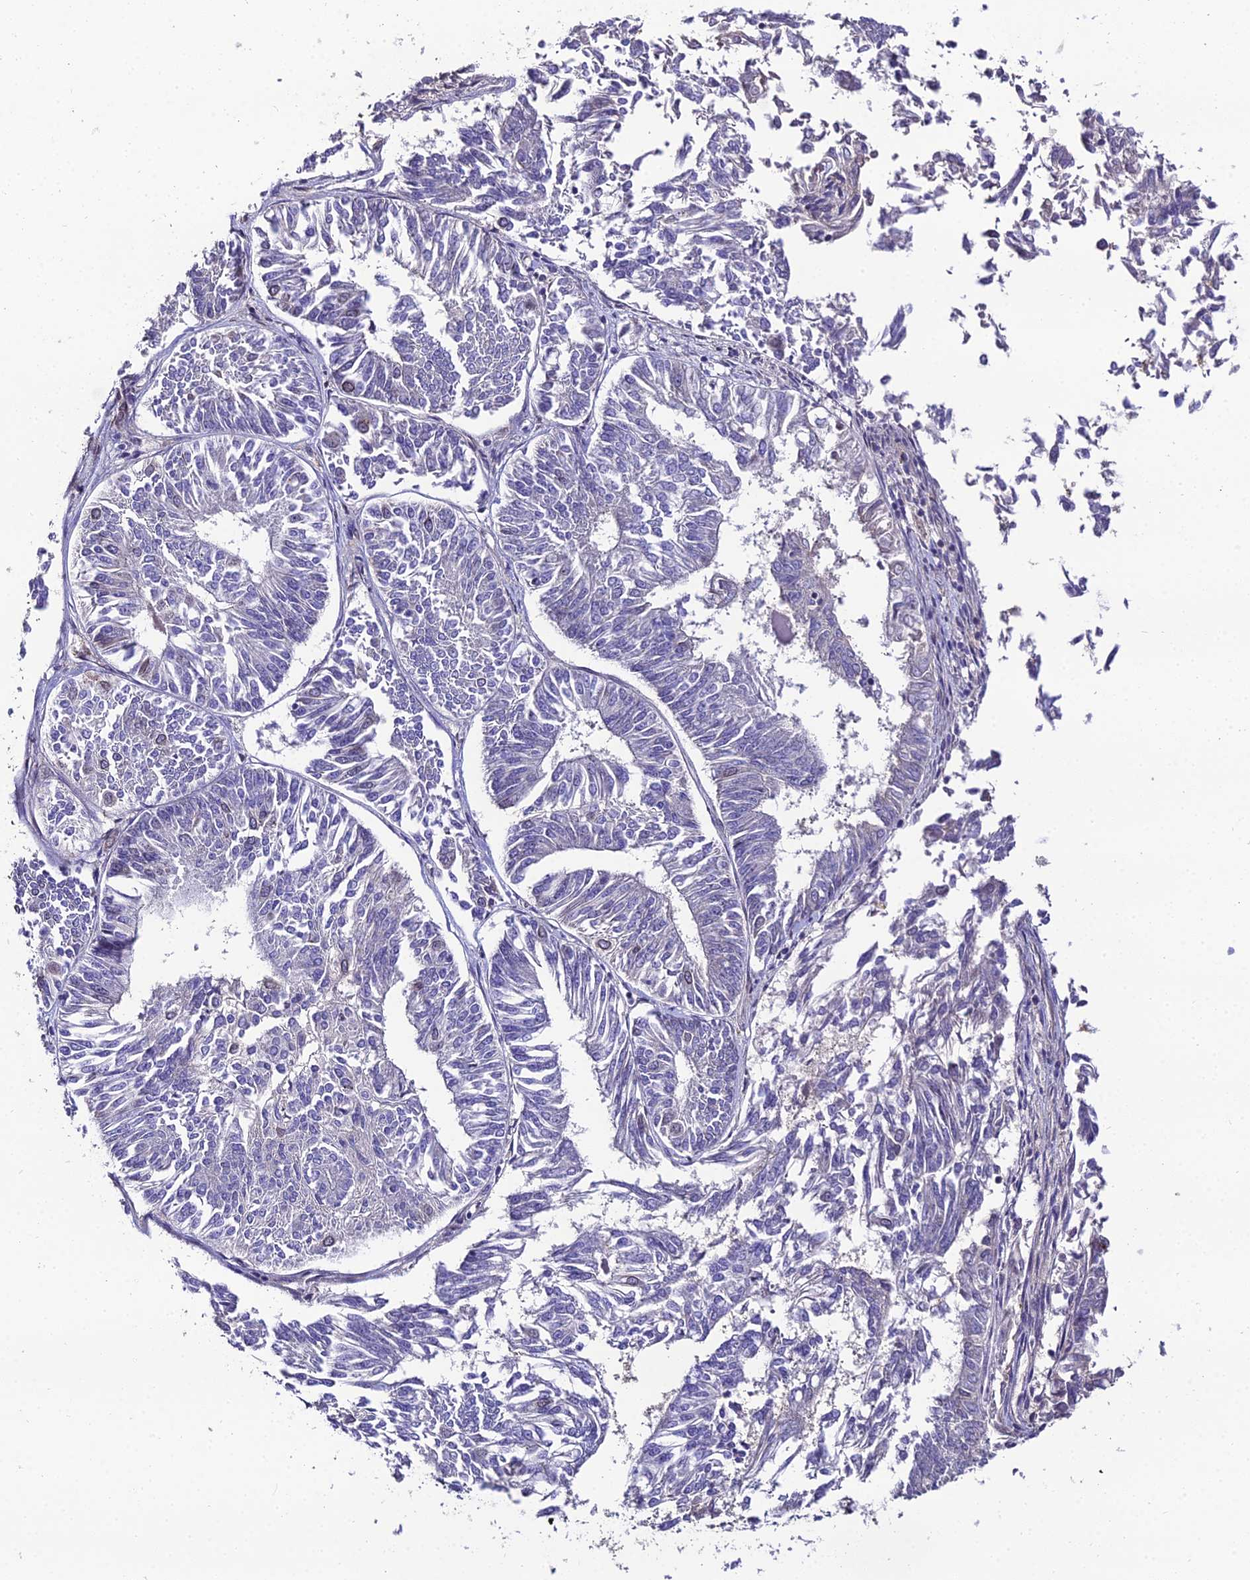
{"staining": {"intensity": "negative", "quantity": "none", "location": "none"}, "tissue": "endometrial cancer", "cell_type": "Tumor cells", "image_type": "cancer", "snomed": [{"axis": "morphology", "description": "Adenocarcinoma, NOS"}, {"axis": "topography", "description": "Endometrium"}], "caption": "Adenocarcinoma (endometrial) was stained to show a protein in brown. There is no significant staining in tumor cells.", "gene": "DDX19A", "patient": {"sex": "female", "age": 58}}